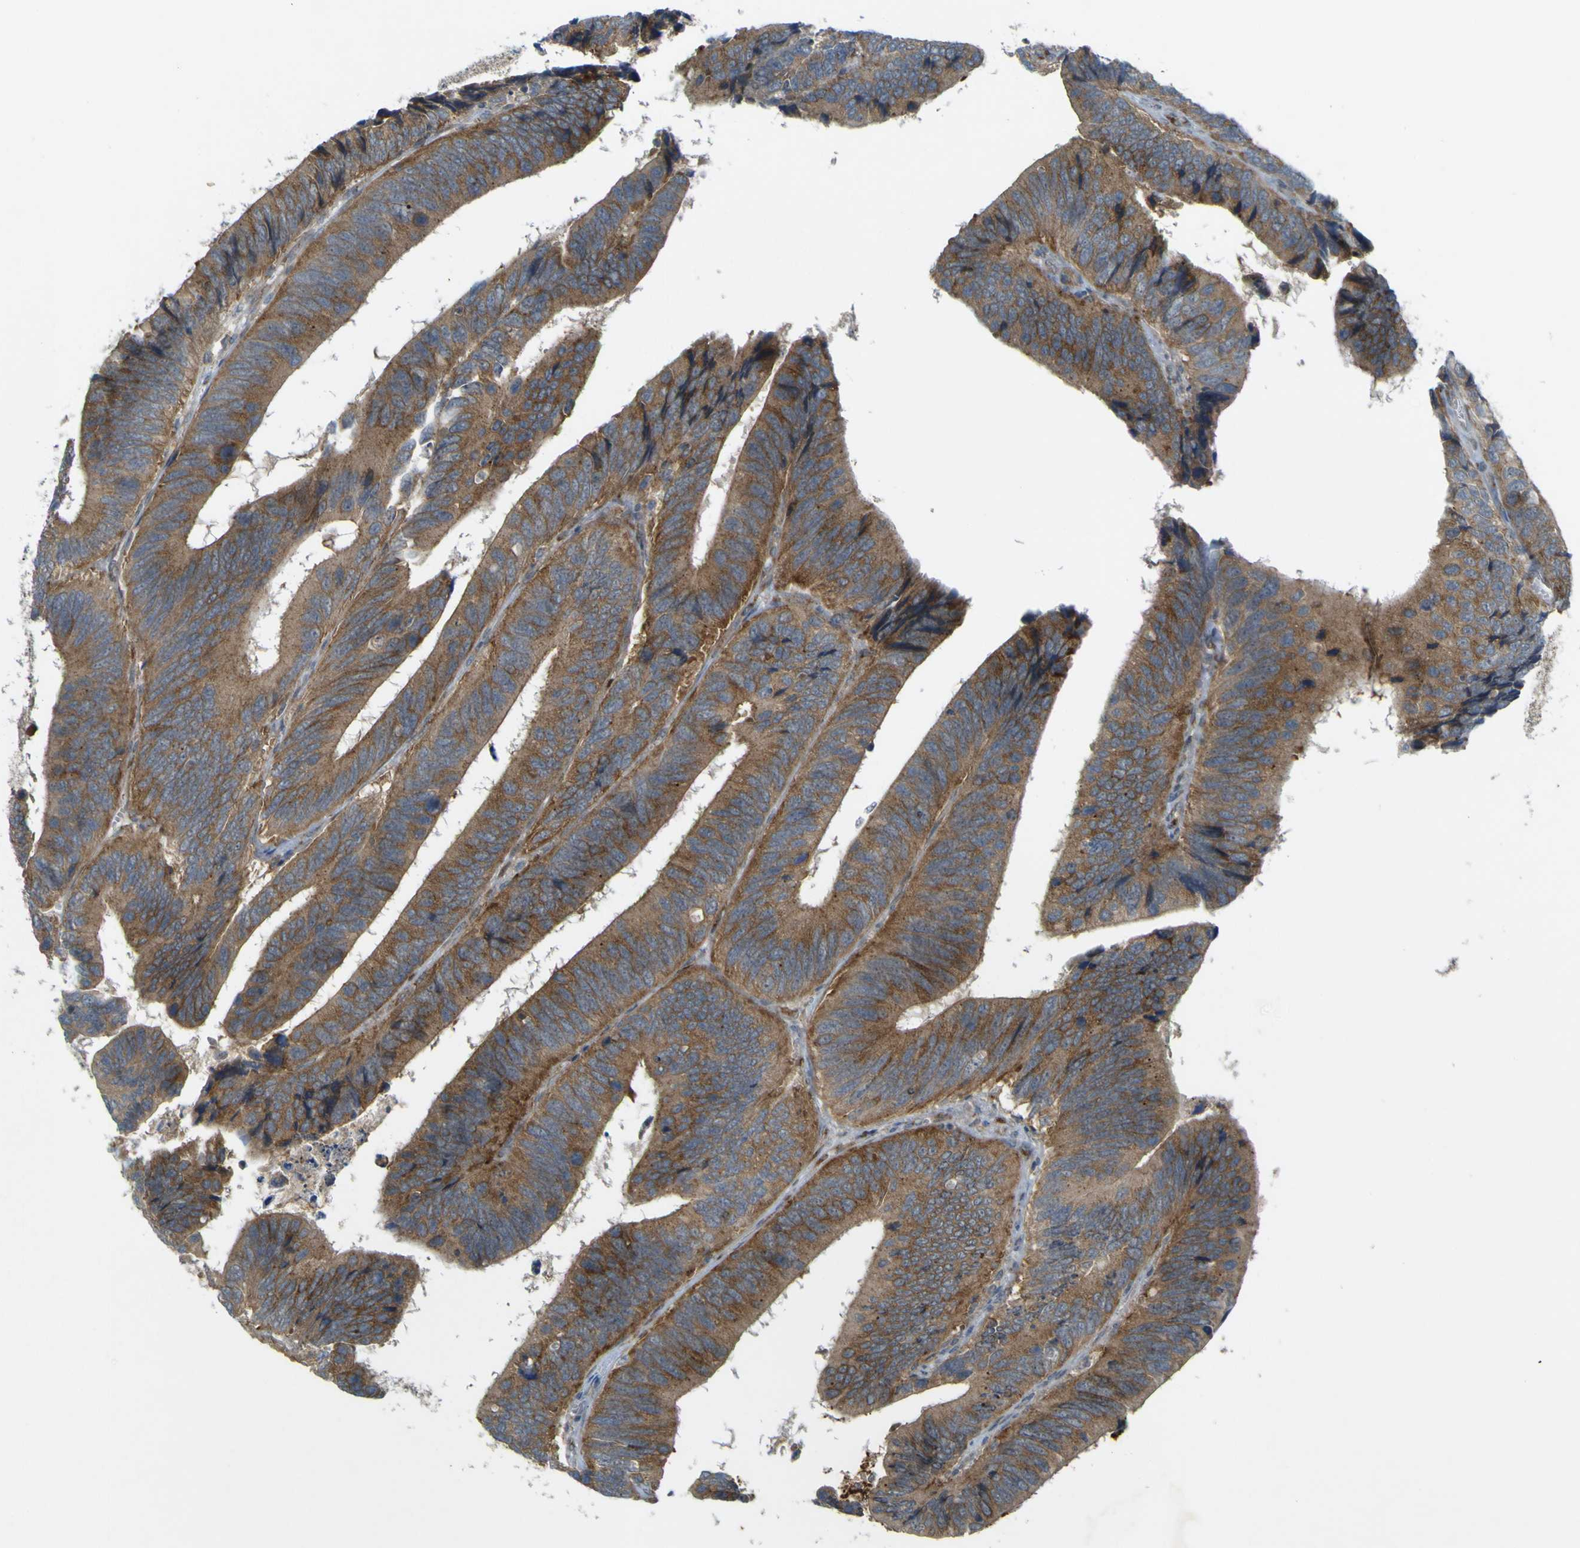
{"staining": {"intensity": "weak", "quantity": ">75%", "location": "cytoplasmic/membranous"}, "tissue": "colorectal cancer", "cell_type": "Tumor cells", "image_type": "cancer", "snomed": [{"axis": "morphology", "description": "Adenocarcinoma, NOS"}, {"axis": "topography", "description": "Colon"}], "caption": "Human colorectal cancer (adenocarcinoma) stained with a brown dye reveals weak cytoplasmic/membranous positive expression in approximately >75% of tumor cells.", "gene": "IGF2R", "patient": {"sex": "male", "age": 72}}